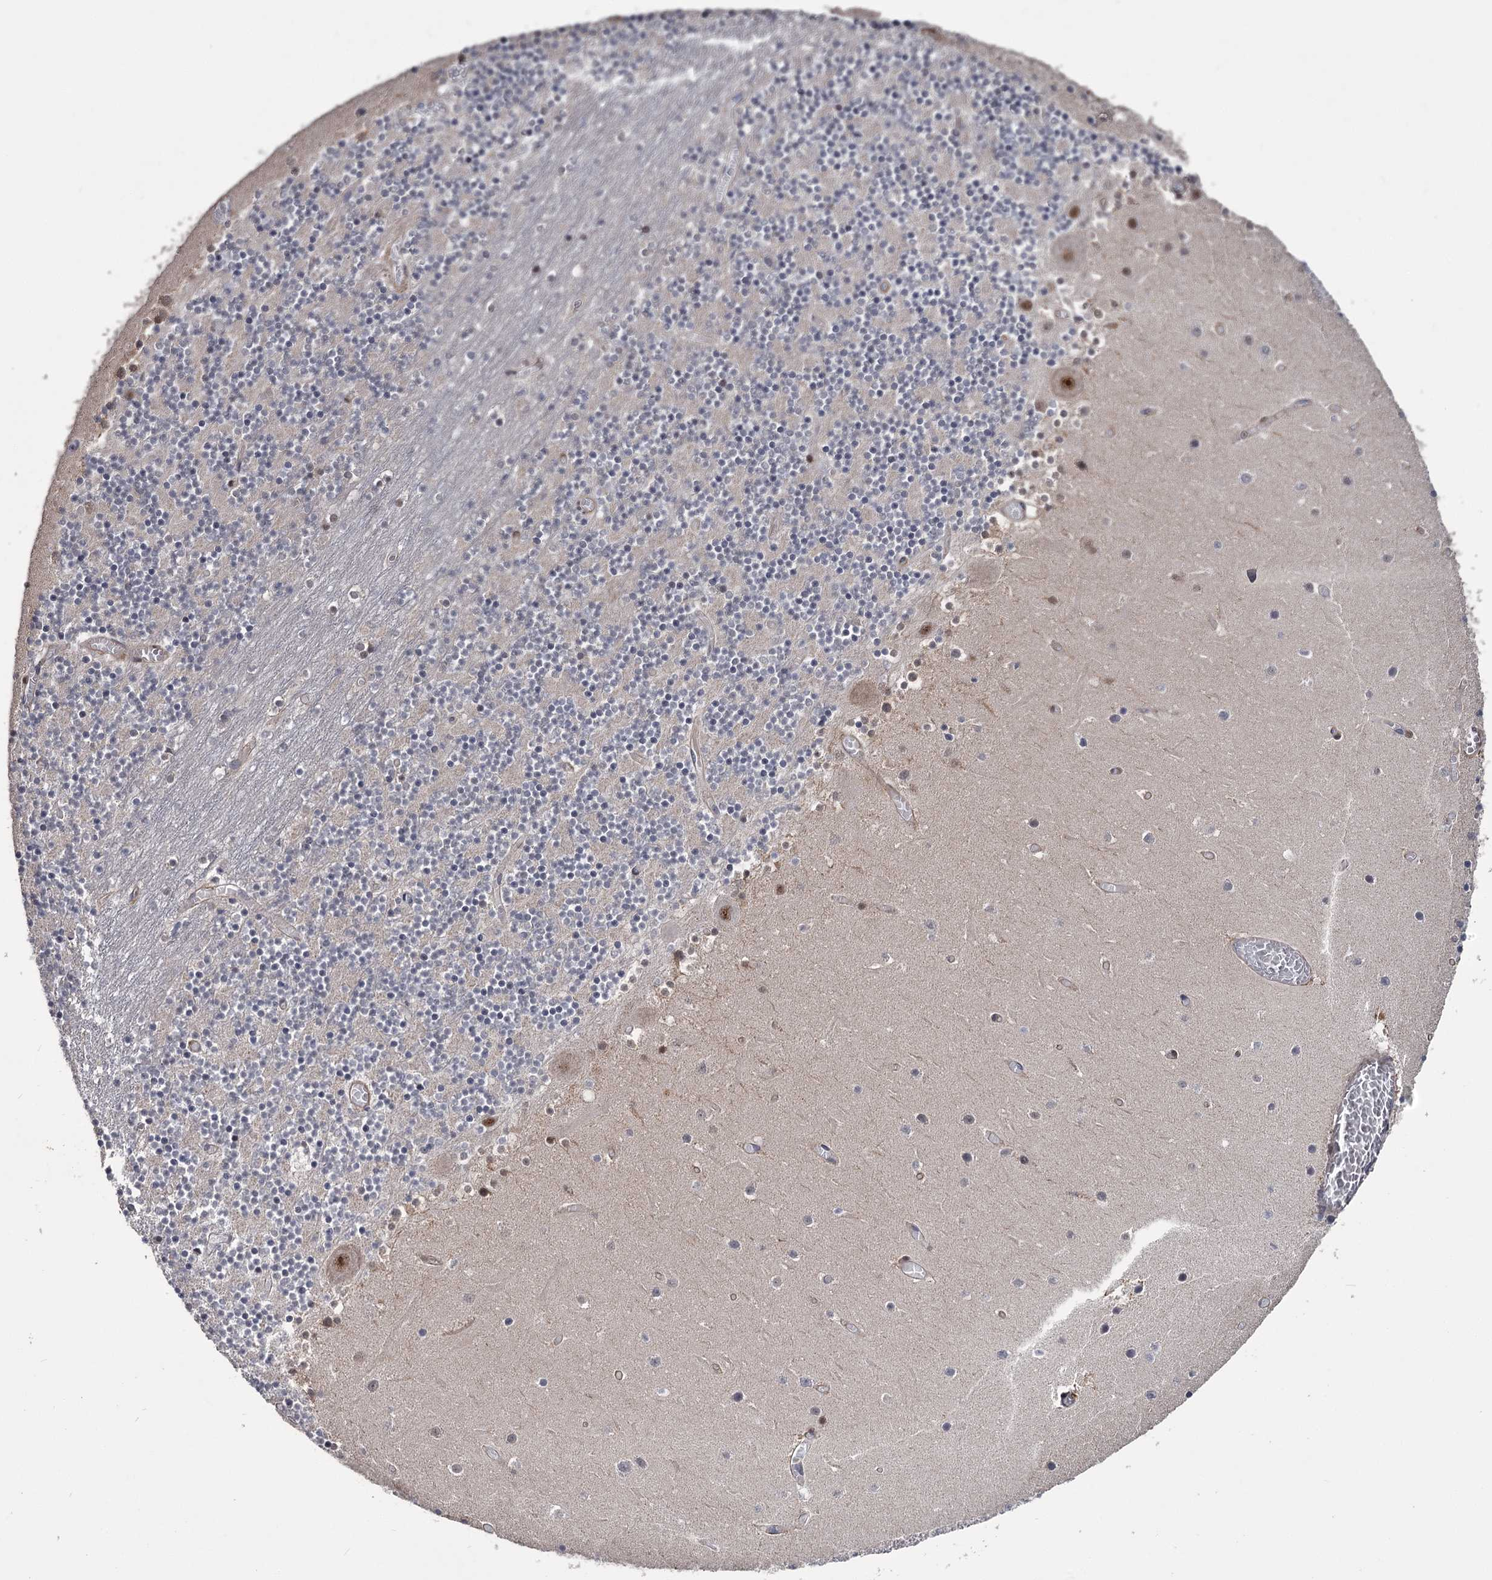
{"staining": {"intensity": "negative", "quantity": "none", "location": "none"}, "tissue": "cerebellum", "cell_type": "Cells in granular layer", "image_type": "normal", "snomed": [{"axis": "morphology", "description": "Normal tissue, NOS"}, {"axis": "topography", "description": "Cerebellum"}], "caption": "IHC photomicrograph of benign cerebellum: human cerebellum stained with DAB demonstrates no significant protein staining in cells in granular layer.", "gene": "PRPF40B", "patient": {"sex": "female", "age": 28}}